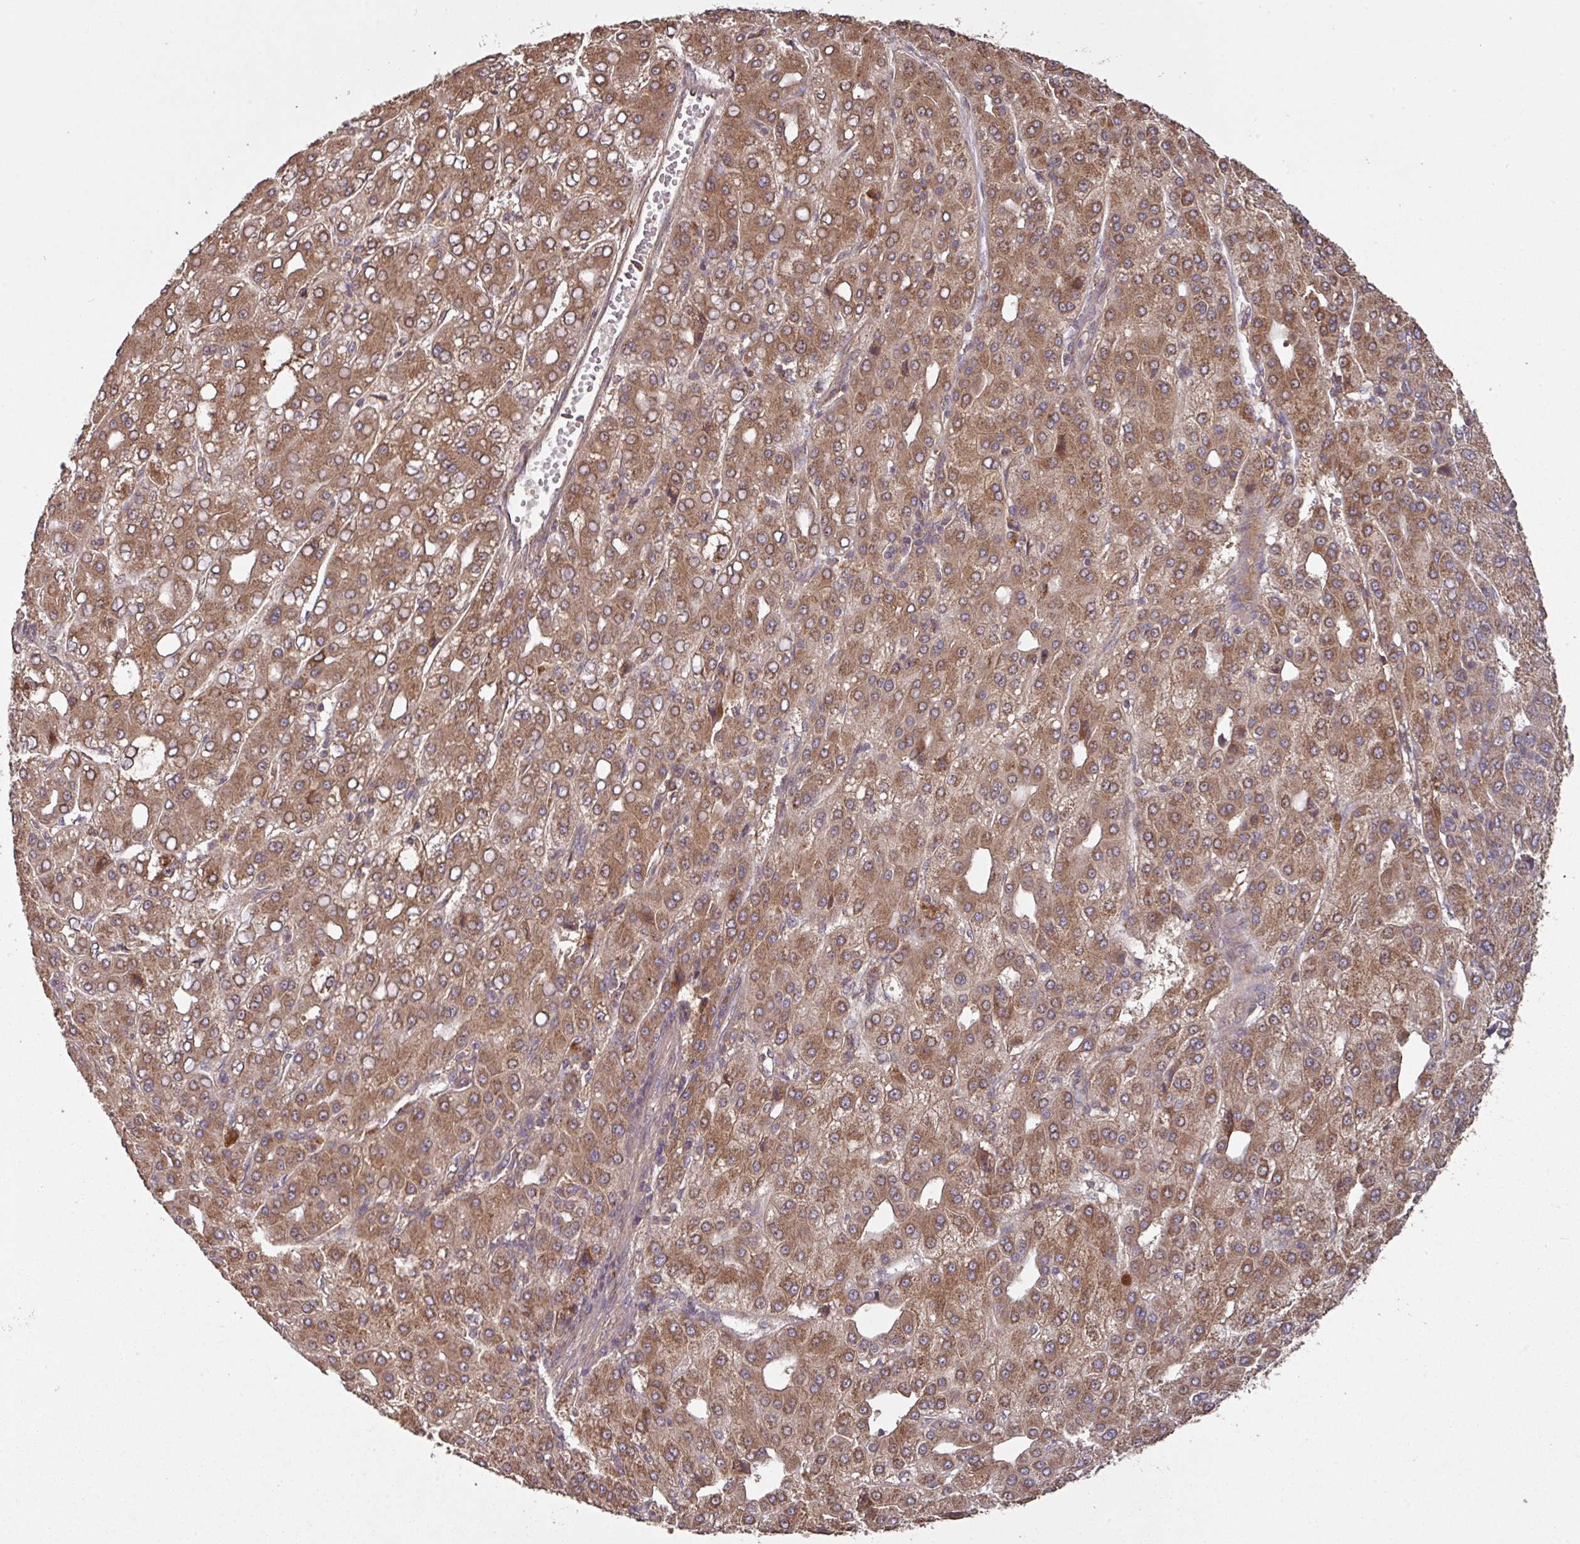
{"staining": {"intensity": "moderate", "quantity": ">75%", "location": "cytoplasmic/membranous"}, "tissue": "liver cancer", "cell_type": "Tumor cells", "image_type": "cancer", "snomed": [{"axis": "morphology", "description": "Carcinoma, Hepatocellular, NOS"}, {"axis": "topography", "description": "Liver"}], "caption": "Moderate cytoplasmic/membranous positivity for a protein is present in approximately >75% of tumor cells of liver hepatocellular carcinoma using immunohistochemistry.", "gene": "MRRF", "patient": {"sex": "male", "age": 65}}